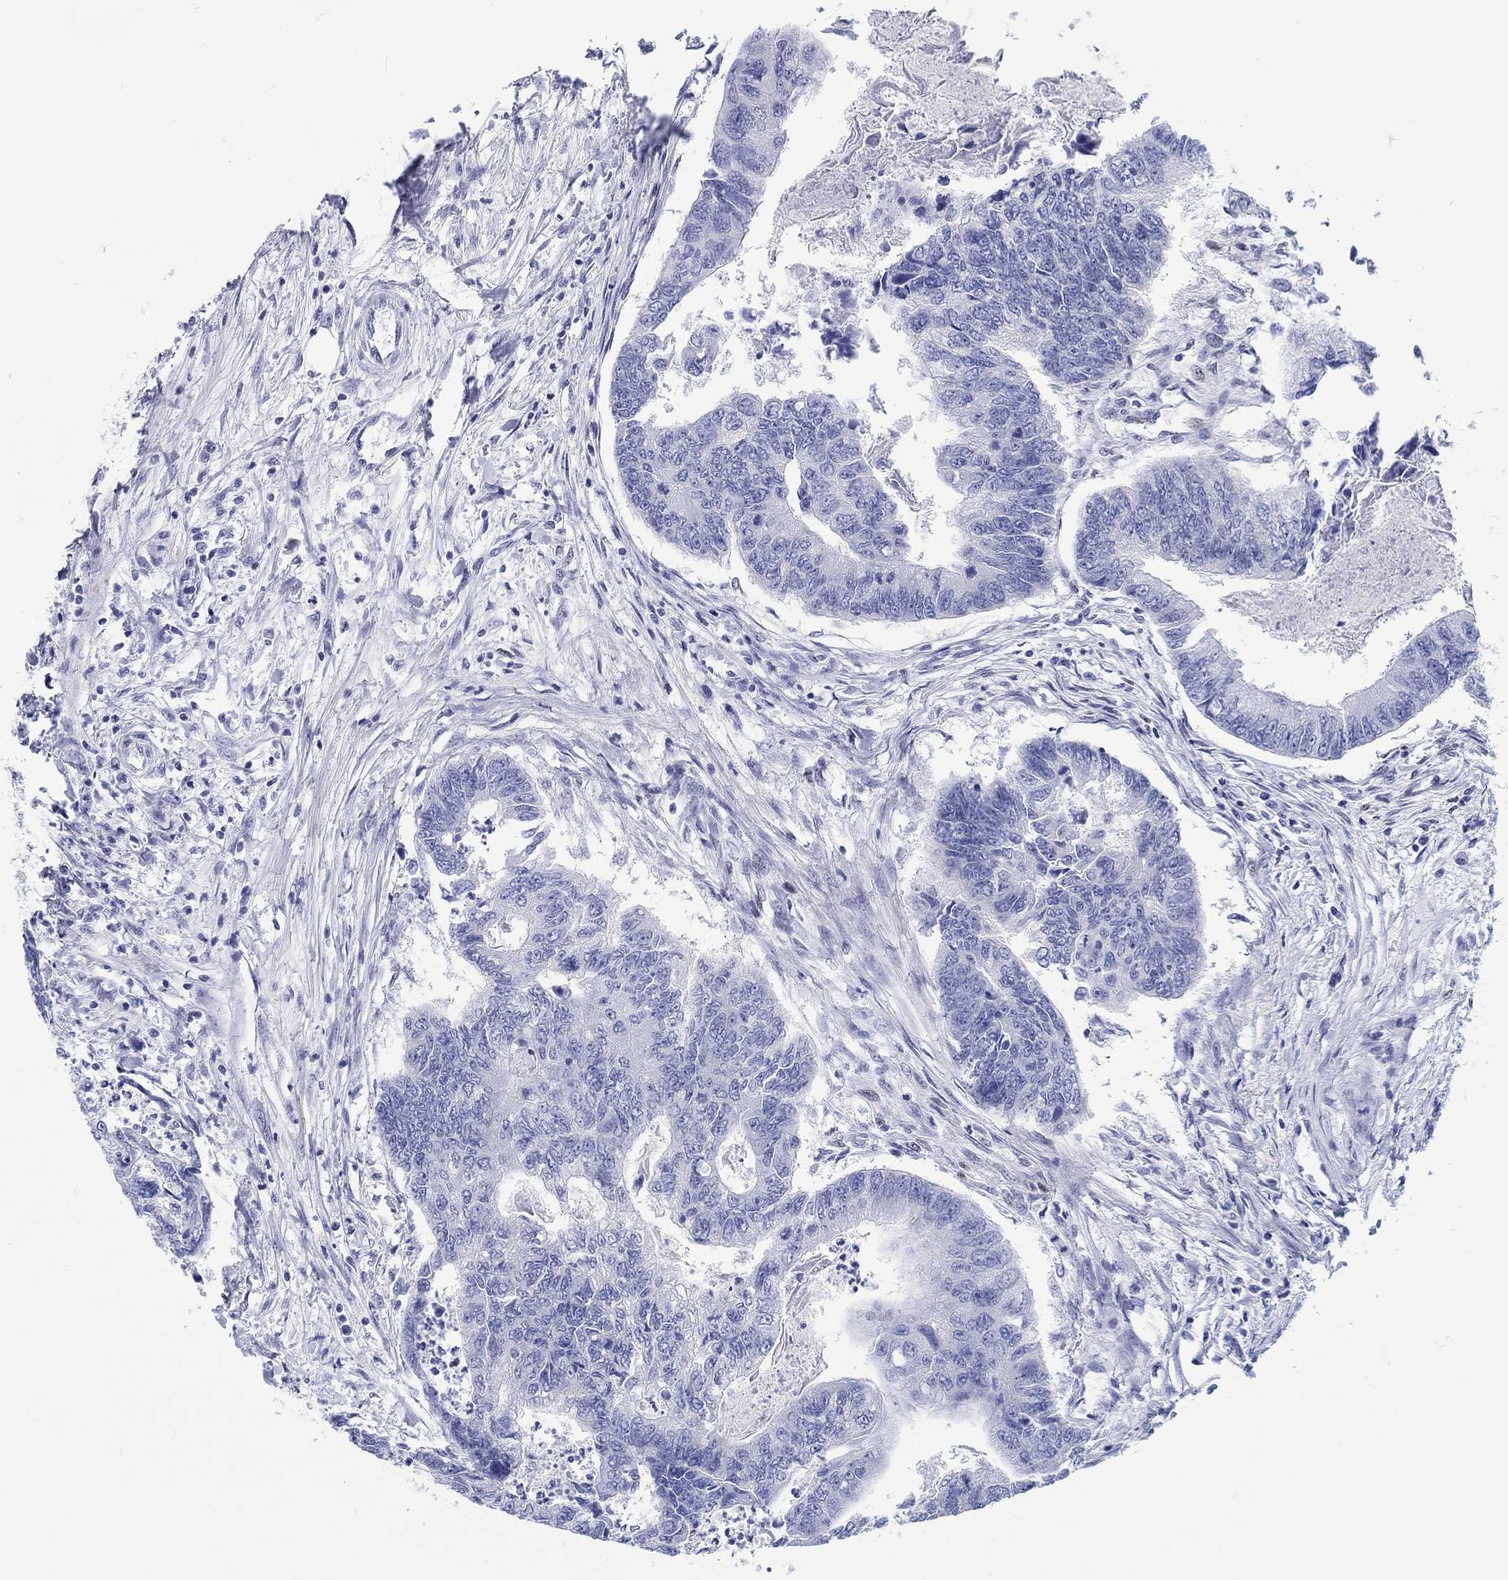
{"staining": {"intensity": "negative", "quantity": "none", "location": "none"}, "tissue": "colorectal cancer", "cell_type": "Tumor cells", "image_type": "cancer", "snomed": [{"axis": "morphology", "description": "Adenocarcinoma, NOS"}, {"axis": "topography", "description": "Colon"}], "caption": "Tumor cells are negative for brown protein staining in colorectal cancer. (Stains: DAB IHC with hematoxylin counter stain, Microscopy: brightfield microscopy at high magnification).", "gene": "H1-1", "patient": {"sex": "female", "age": 65}}